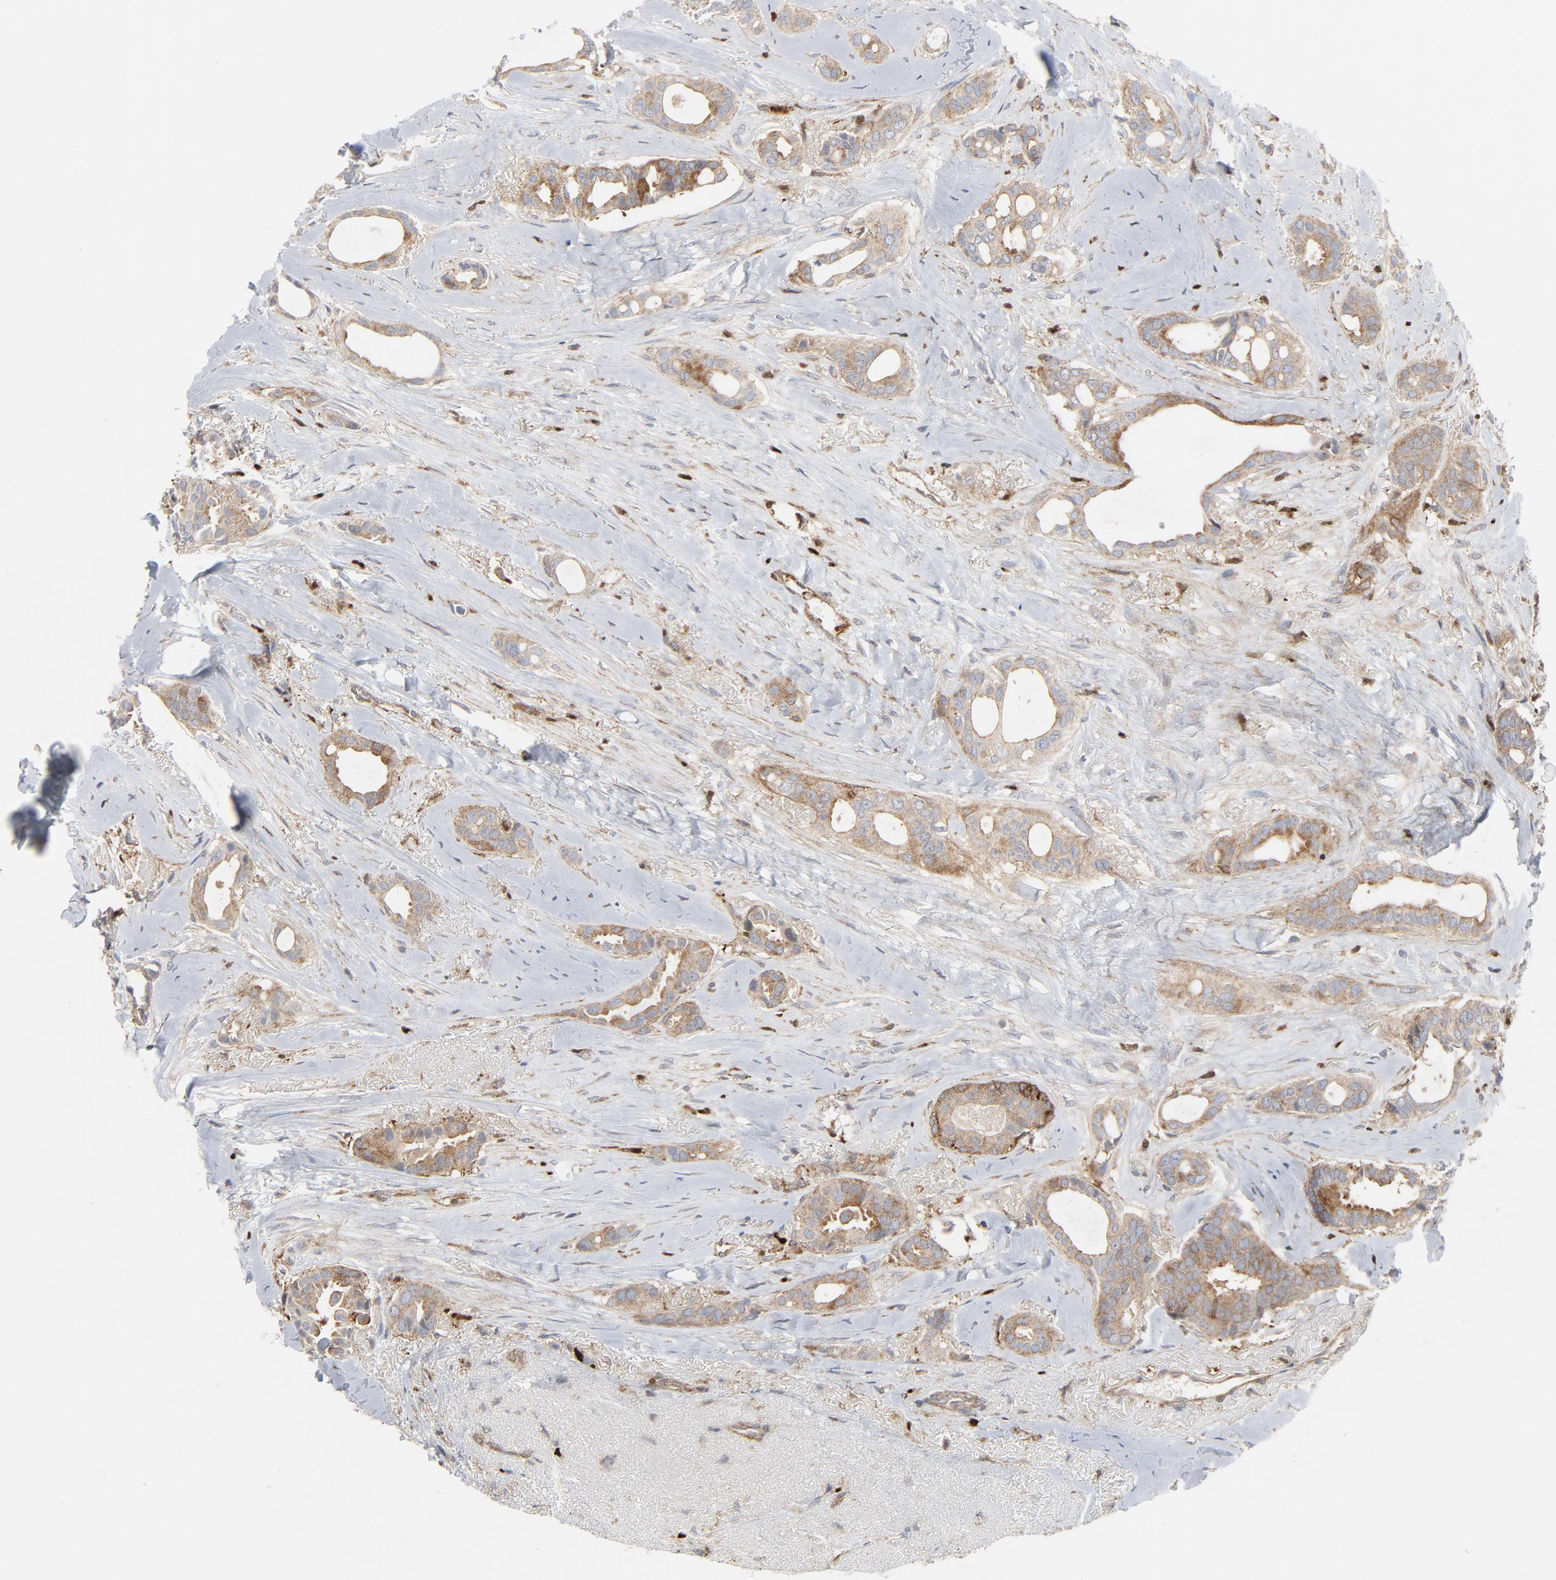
{"staining": {"intensity": "moderate", "quantity": ">75%", "location": "cytoplasmic/membranous"}, "tissue": "breast cancer", "cell_type": "Tumor cells", "image_type": "cancer", "snomed": [{"axis": "morphology", "description": "Duct carcinoma"}, {"axis": "topography", "description": "Breast"}], "caption": "Moderate cytoplasmic/membranous positivity is present in approximately >75% of tumor cells in breast cancer (intraductal carcinoma).", "gene": "YES1", "patient": {"sex": "female", "age": 54}}